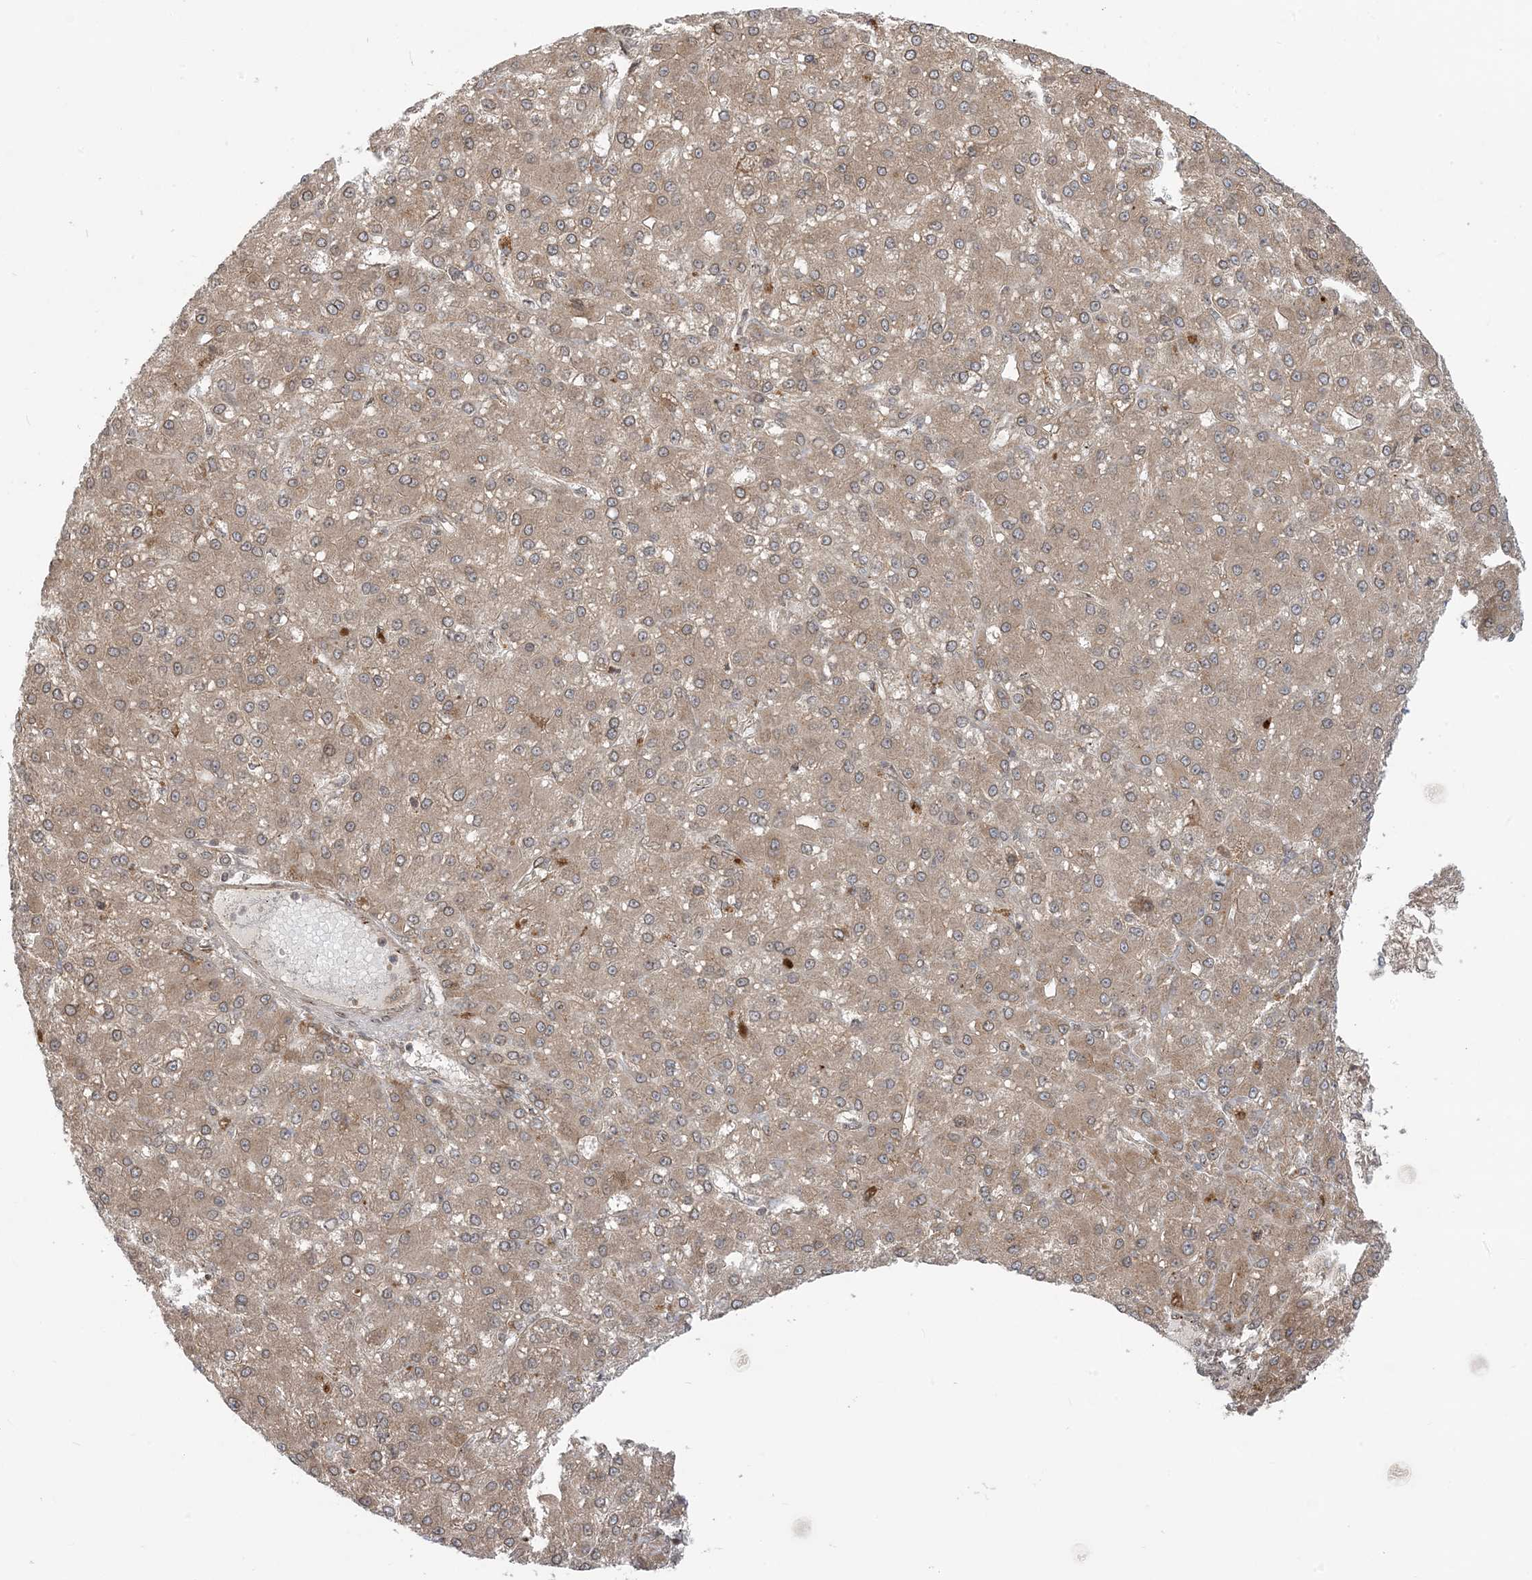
{"staining": {"intensity": "moderate", "quantity": ">75%", "location": "cytoplasmic/membranous"}, "tissue": "liver cancer", "cell_type": "Tumor cells", "image_type": "cancer", "snomed": [{"axis": "morphology", "description": "Carcinoma, Hepatocellular, NOS"}, {"axis": "topography", "description": "Liver"}], "caption": "IHC image of liver hepatocellular carcinoma stained for a protein (brown), which shows medium levels of moderate cytoplasmic/membranous staining in about >75% of tumor cells.", "gene": "CASP4", "patient": {"sex": "male", "age": 67}}